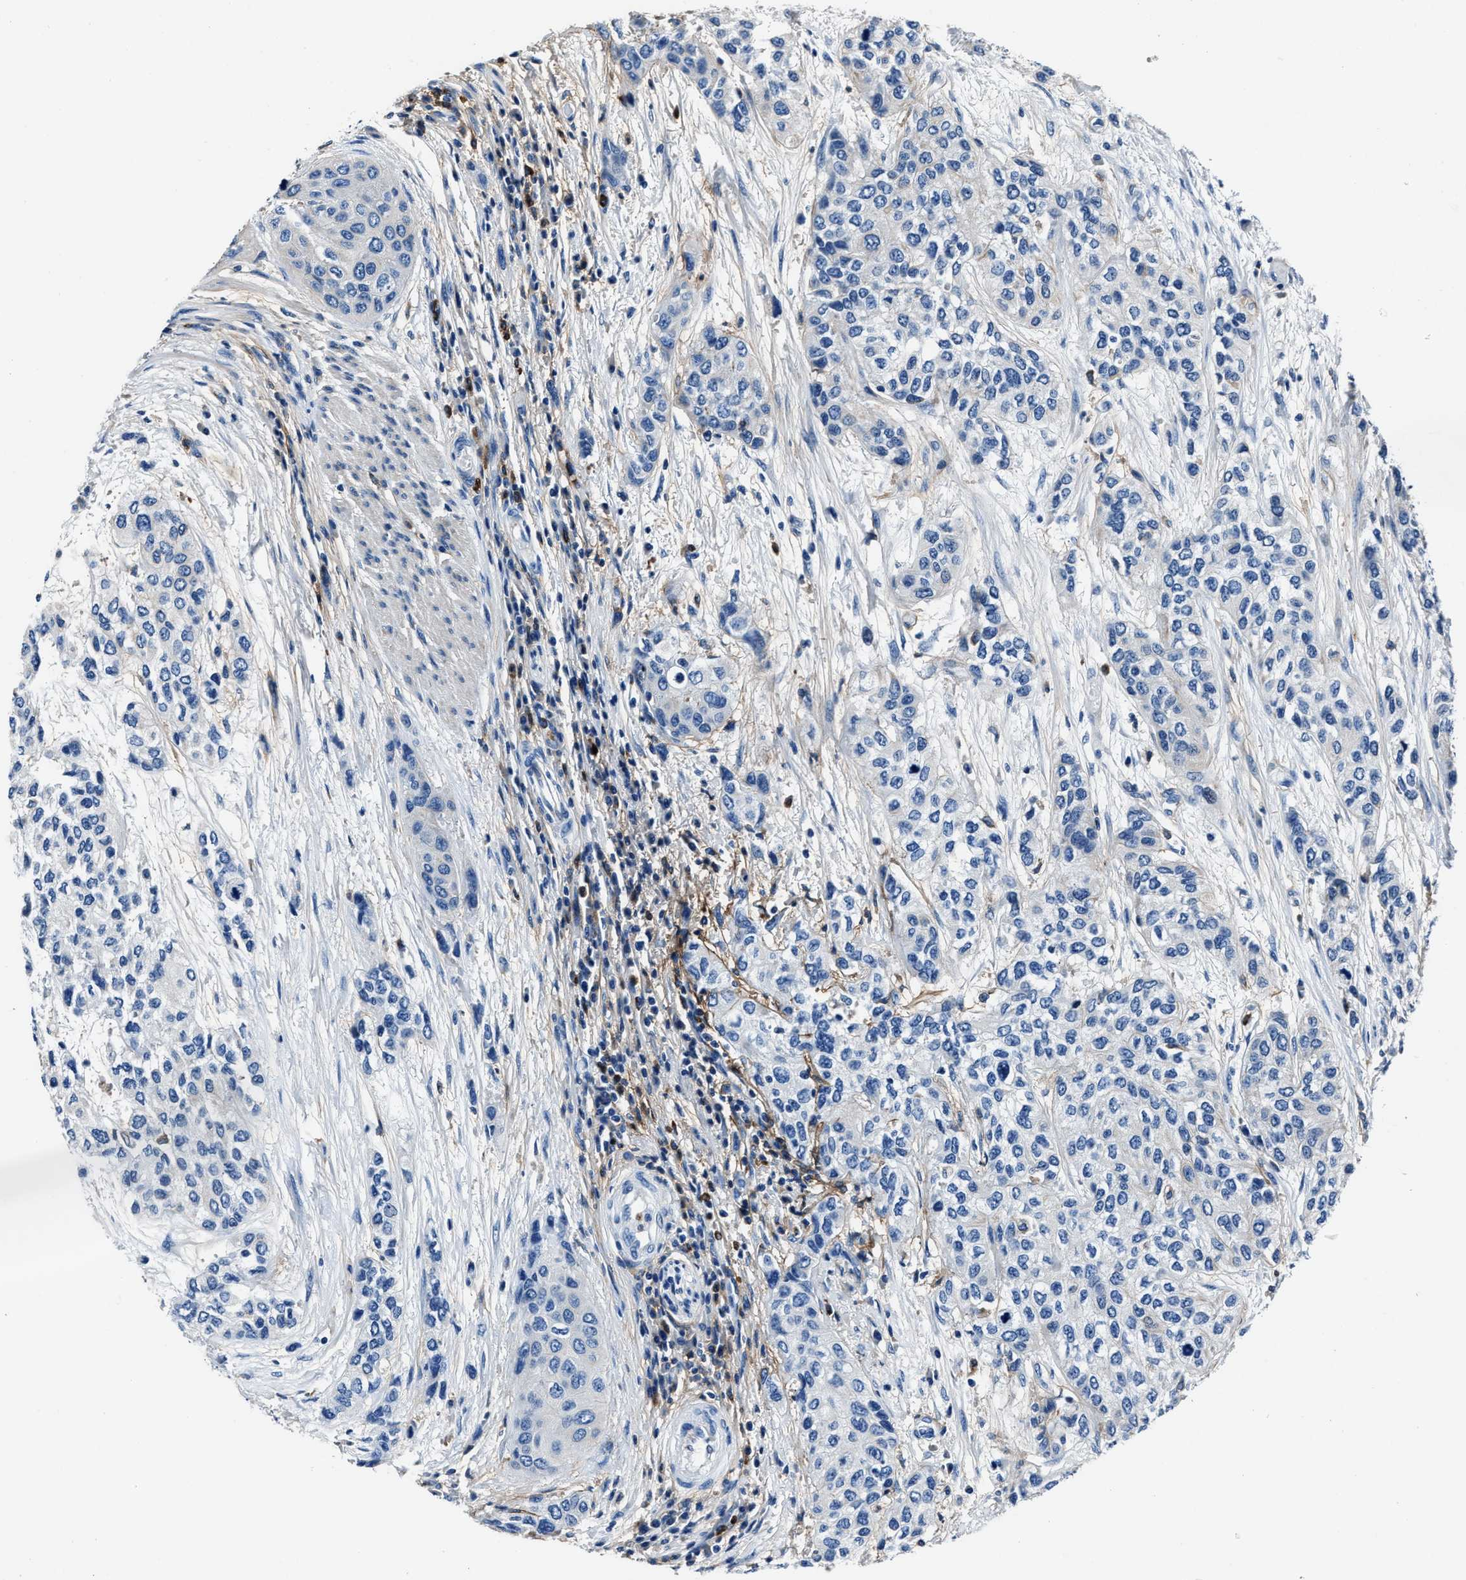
{"staining": {"intensity": "negative", "quantity": "none", "location": "none"}, "tissue": "urothelial cancer", "cell_type": "Tumor cells", "image_type": "cancer", "snomed": [{"axis": "morphology", "description": "Urothelial carcinoma, High grade"}, {"axis": "topography", "description": "Urinary bladder"}], "caption": "An IHC micrograph of urothelial cancer is shown. There is no staining in tumor cells of urothelial cancer.", "gene": "FGL2", "patient": {"sex": "female", "age": 56}}